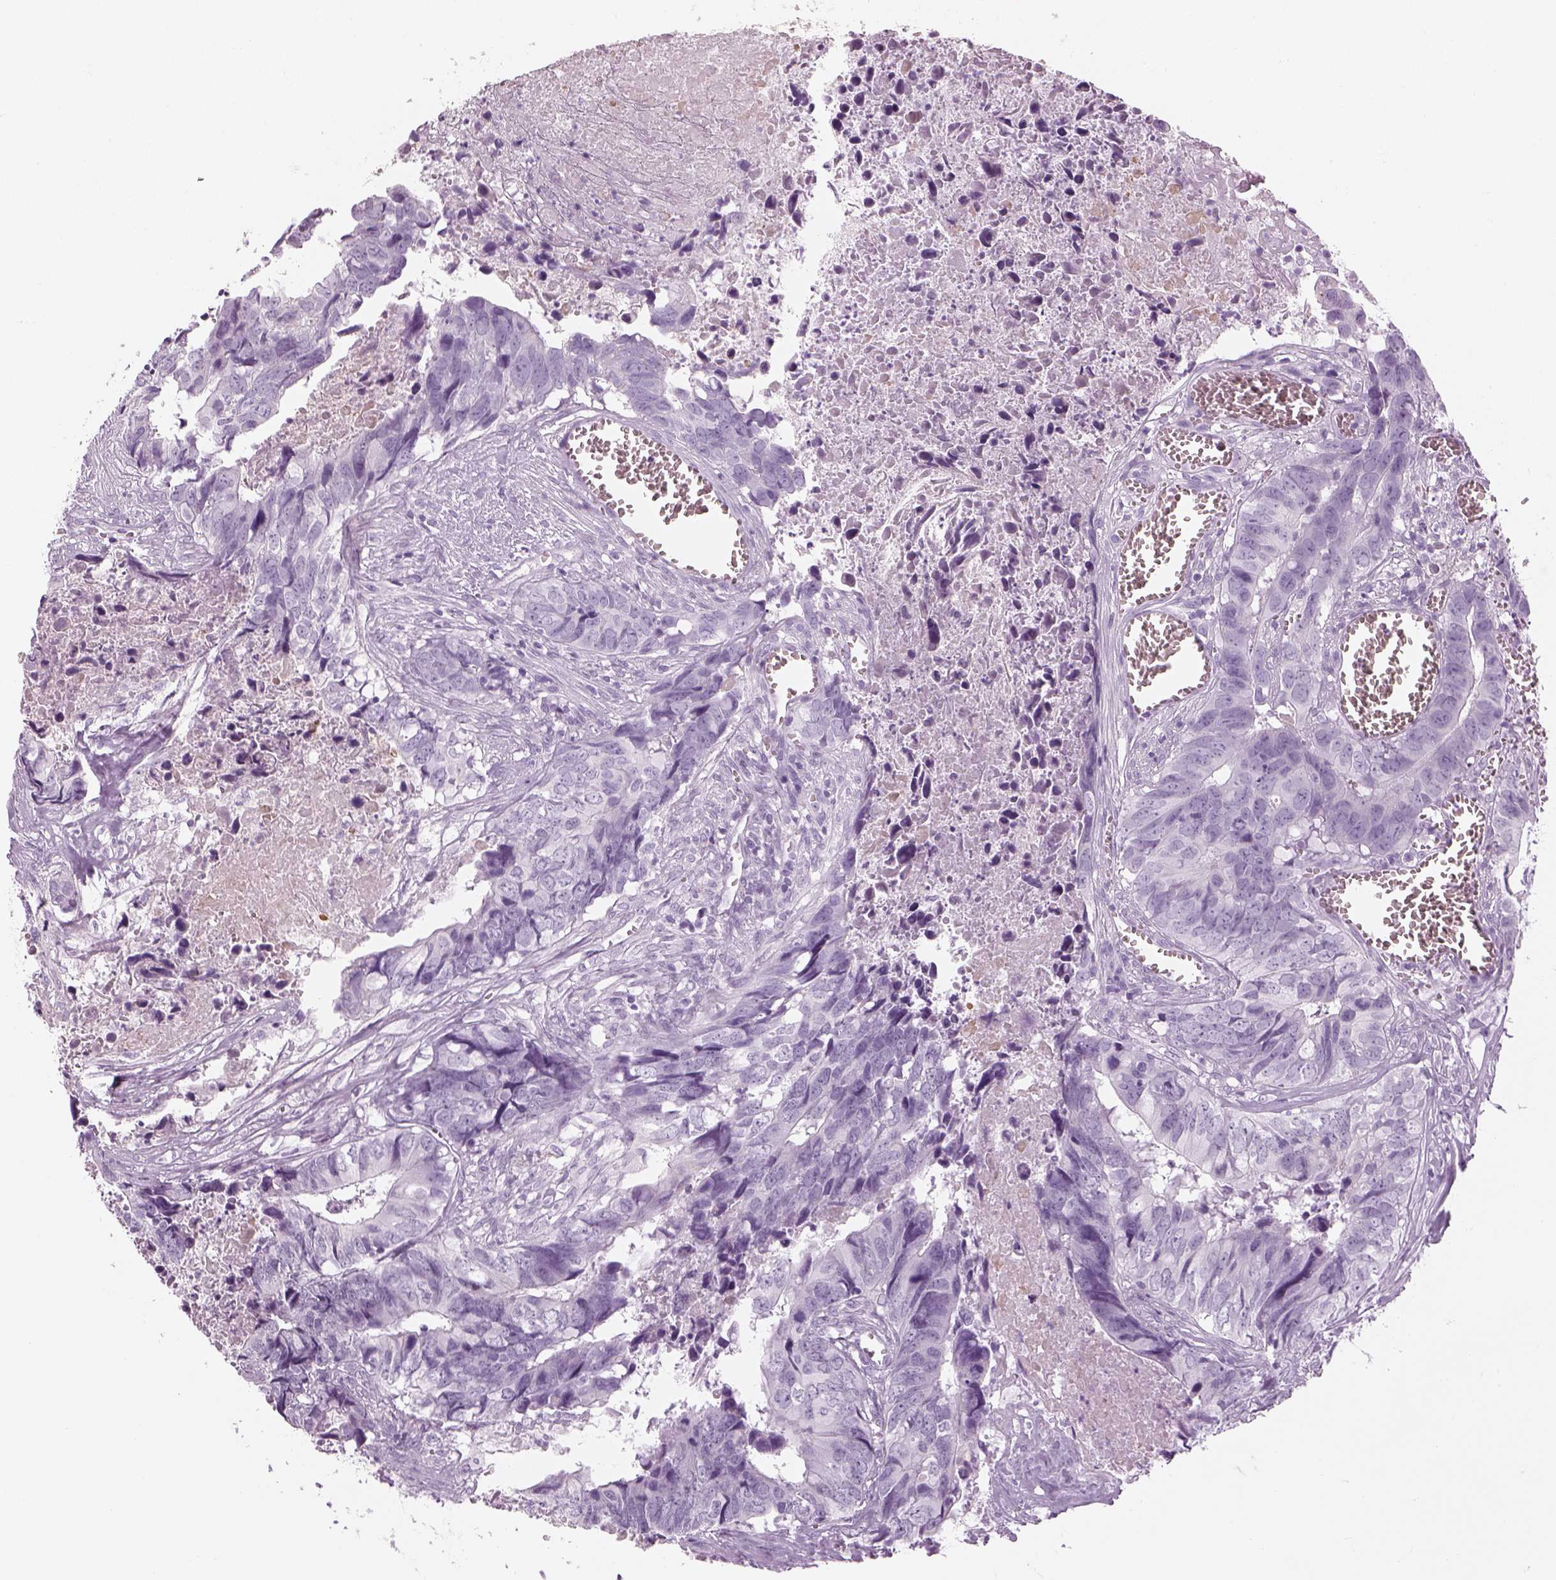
{"staining": {"intensity": "negative", "quantity": "none", "location": "none"}, "tissue": "colorectal cancer", "cell_type": "Tumor cells", "image_type": "cancer", "snomed": [{"axis": "morphology", "description": "Adenocarcinoma, NOS"}, {"axis": "topography", "description": "Colon"}], "caption": "Tumor cells show no significant protein expression in colorectal cancer.", "gene": "SAG", "patient": {"sex": "female", "age": 82}}